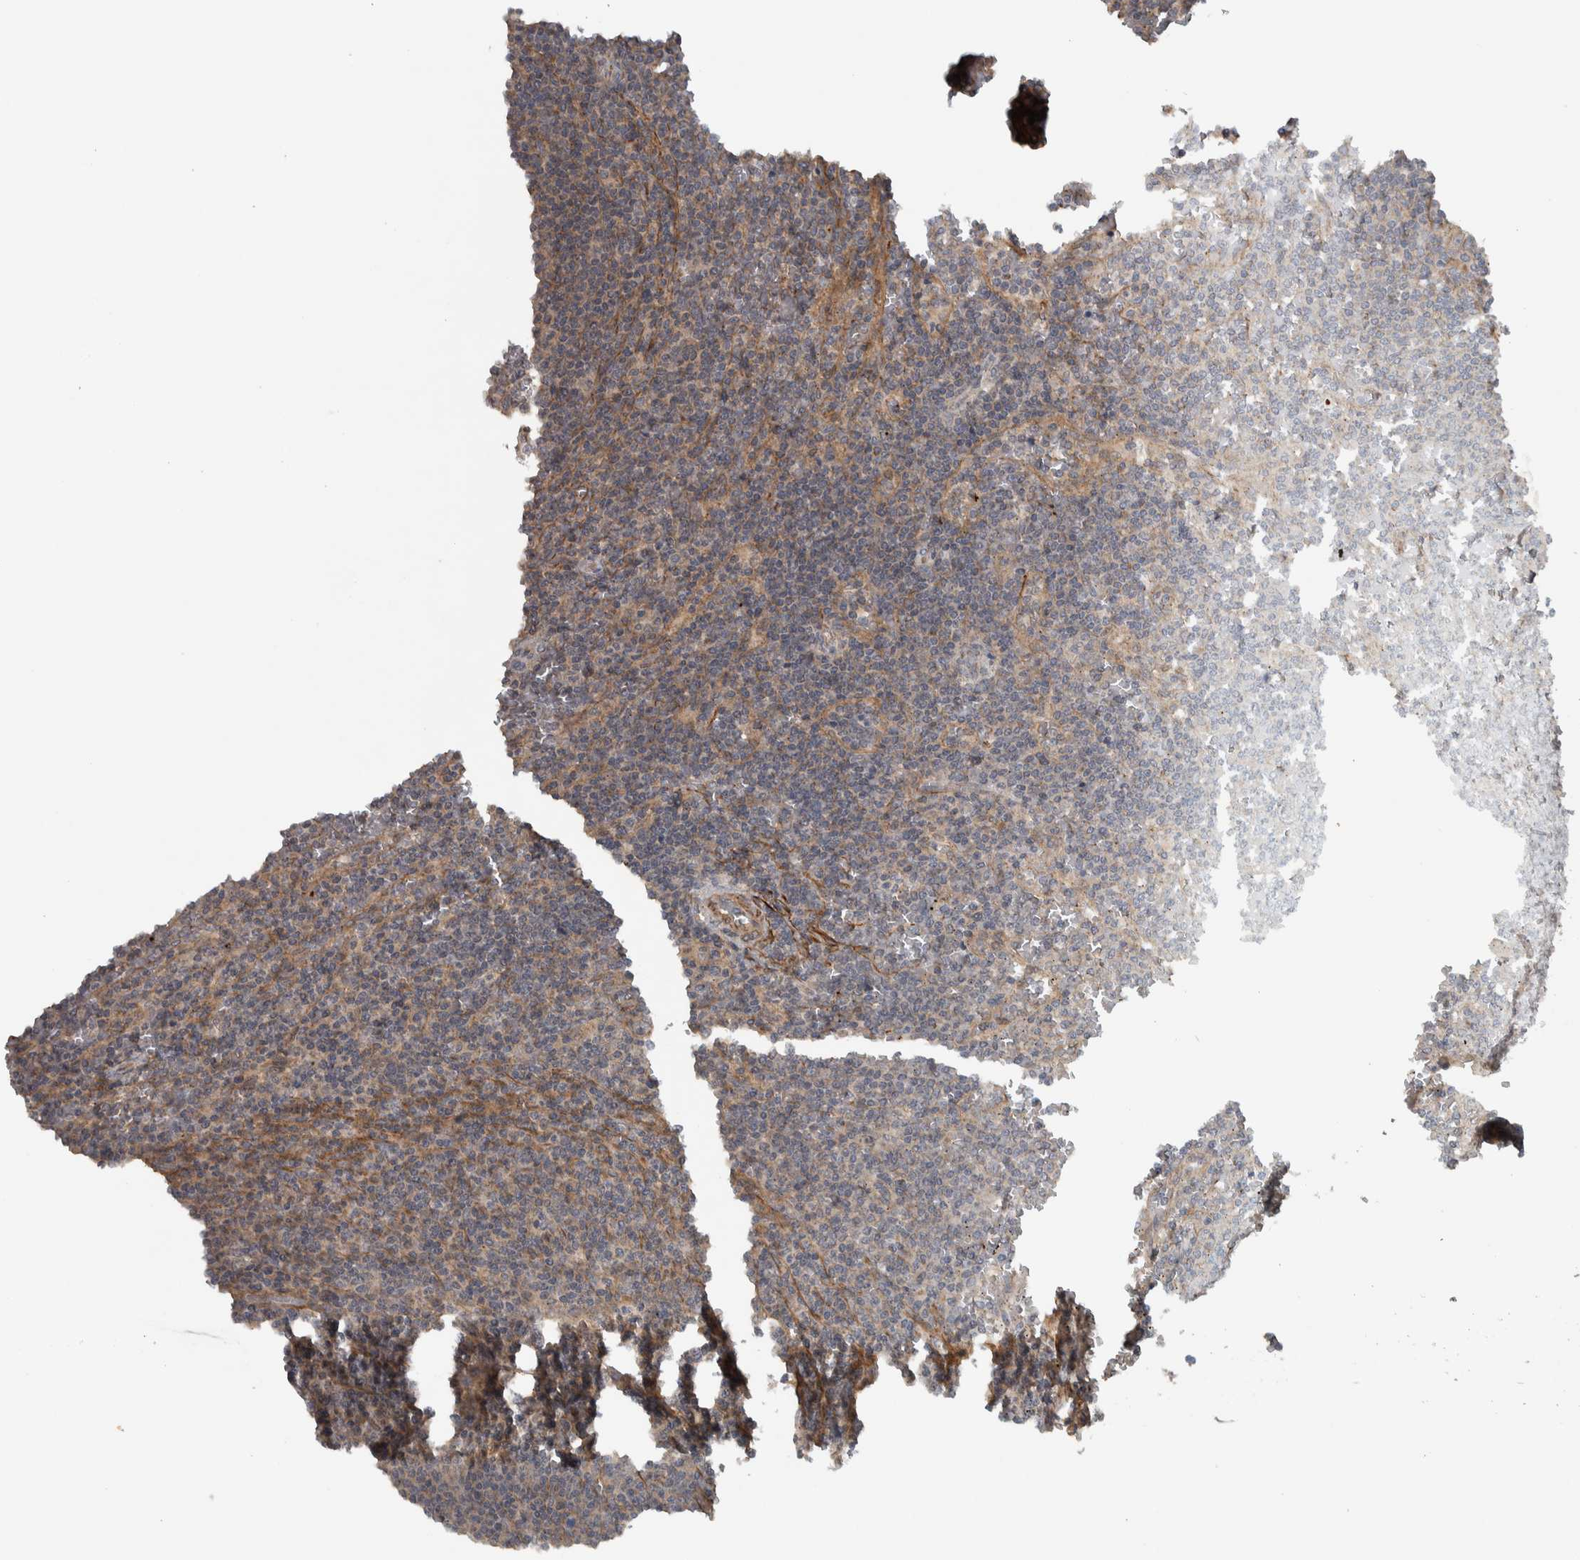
{"staining": {"intensity": "weak", "quantity": "<25%", "location": "cytoplasmic/membranous"}, "tissue": "lymphoma", "cell_type": "Tumor cells", "image_type": "cancer", "snomed": [{"axis": "morphology", "description": "Malignant lymphoma, non-Hodgkin's type, Low grade"}, {"axis": "topography", "description": "Spleen"}], "caption": "Micrograph shows no protein staining in tumor cells of lymphoma tissue.", "gene": "LBHD1", "patient": {"sex": "female", "age": 50}}